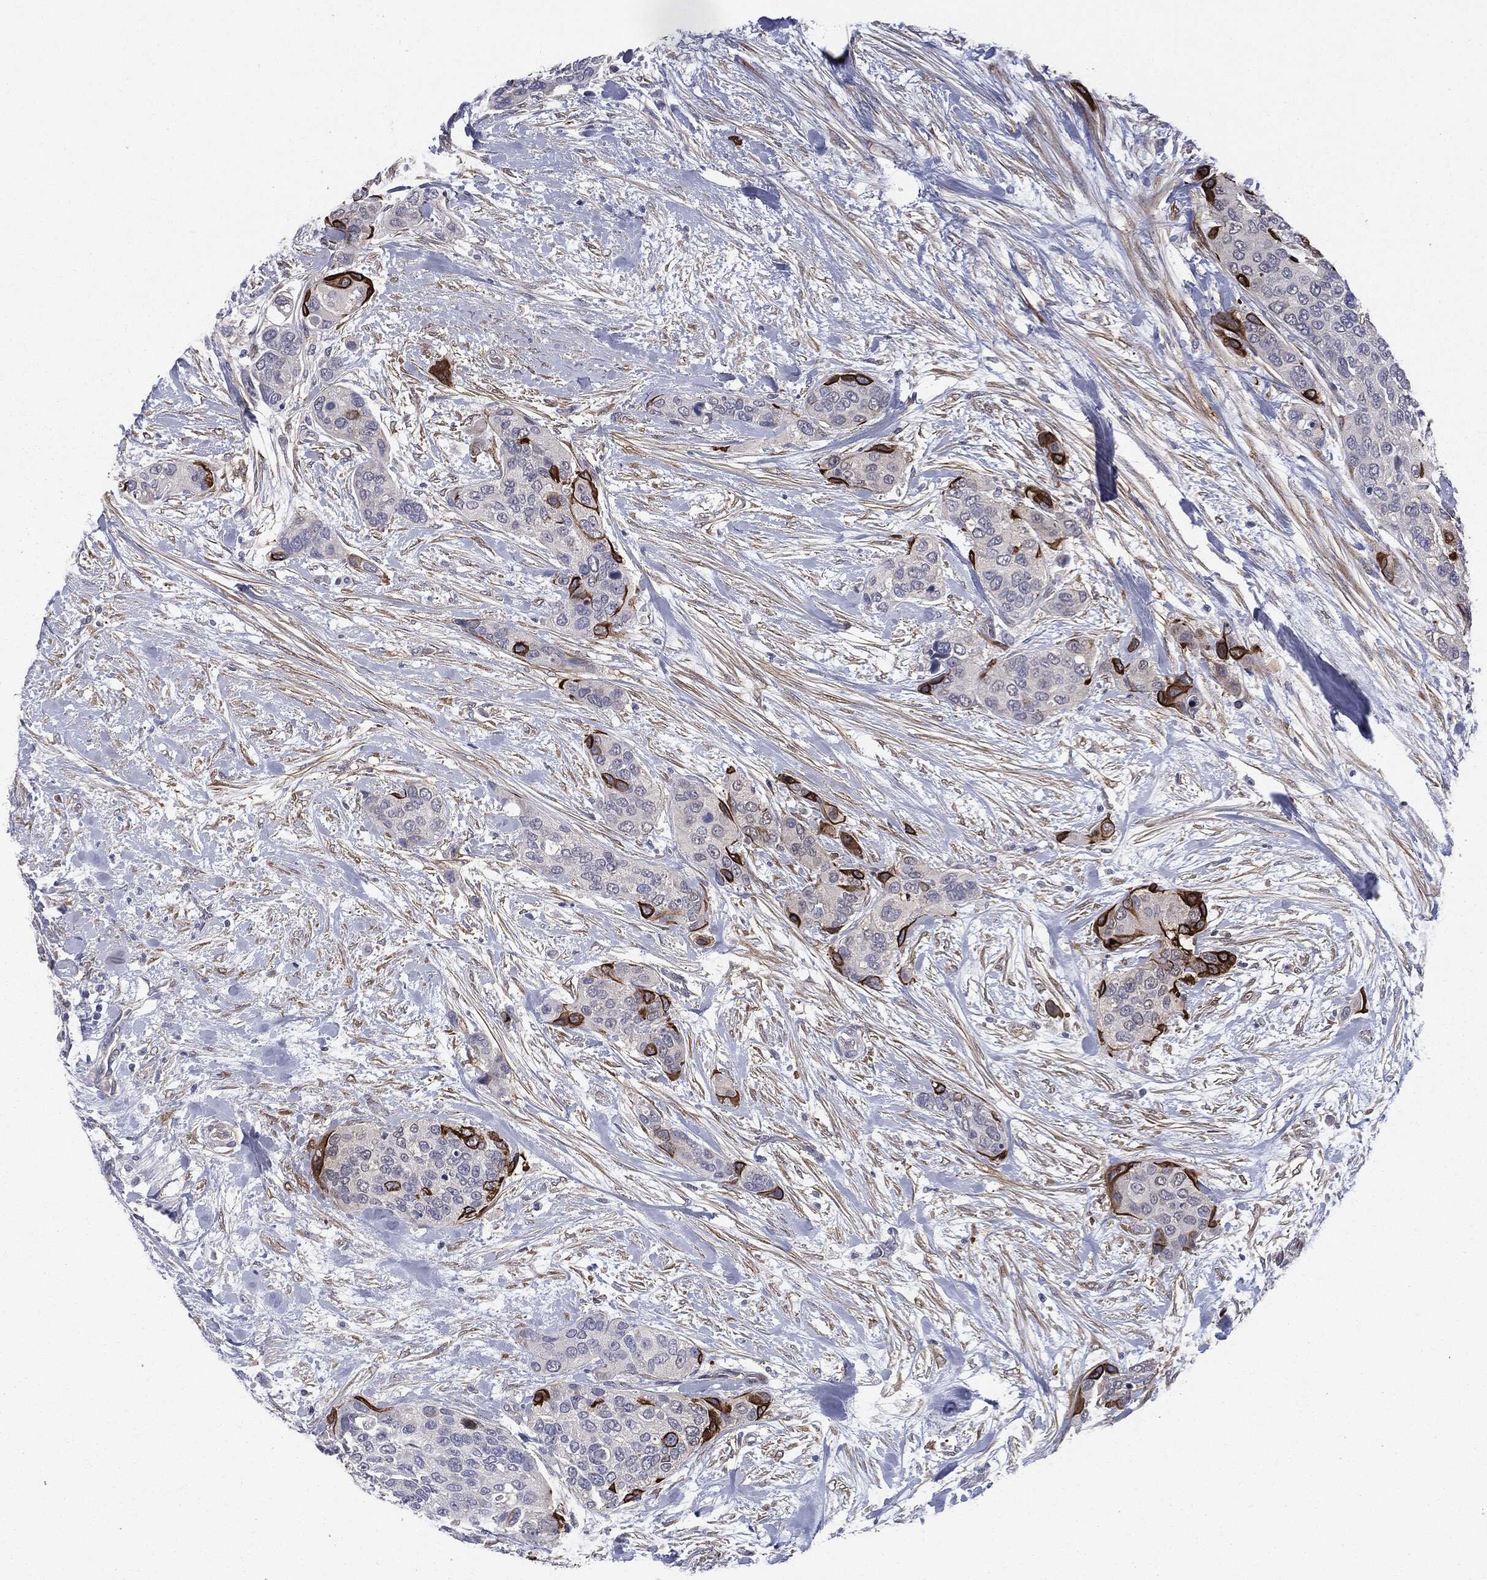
{"staining": {"intensity": "negative", "quantity": "none", "location": "none"}, "tissue": "urothelial cancer", "cell_type": "Tumor cells", "image_type": "cancer", "snomed": [{"axis": "morphology", "description": "Urothelial carcinoma, High grade"}, {"axis": "topography", "description": "Urinary bladder"}], "caption": "Tumor cells show no significant staining in urothelial cancer.", "gene": "KRT5", "patient": {"sex": "male", "age": 77}}